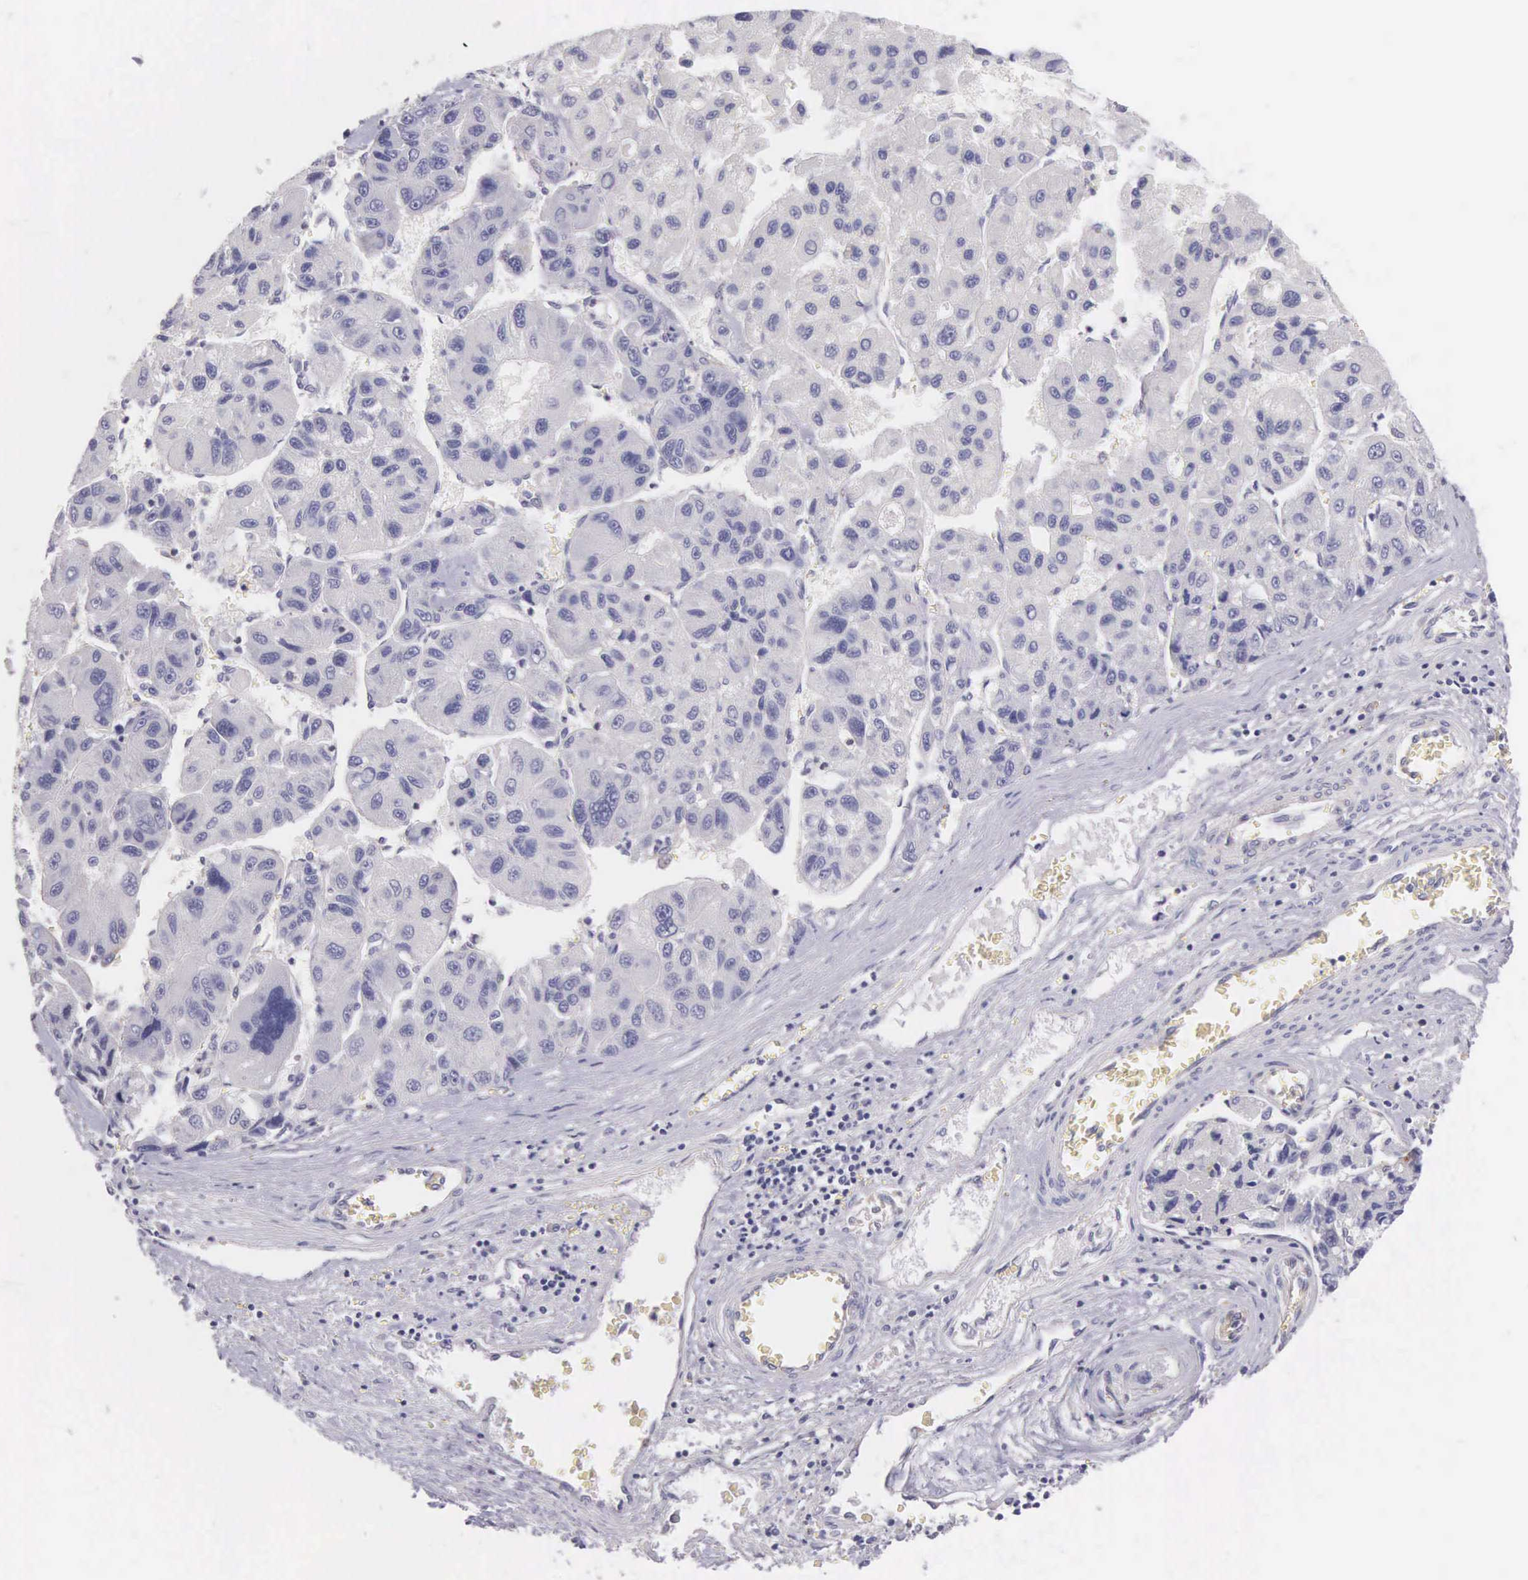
{"staining": {"intensity": "negative", "quantity": "none", "location": "none"}, "tissue": "liver cancer", "cell_type": "Tumor cells", "image_type": "cancer", "snomed": [{"axis": "morphology", "description": "Carcinoma, Hepatocellular, NOS"}, {"axis": "topography", "description": "Liver"}], "caption": "Immunohistochemistry of human liver cancer reveals no staining in tumor cells.", "gene": "OSBPL3", "patient": {"sex": "male", "age": 64}}